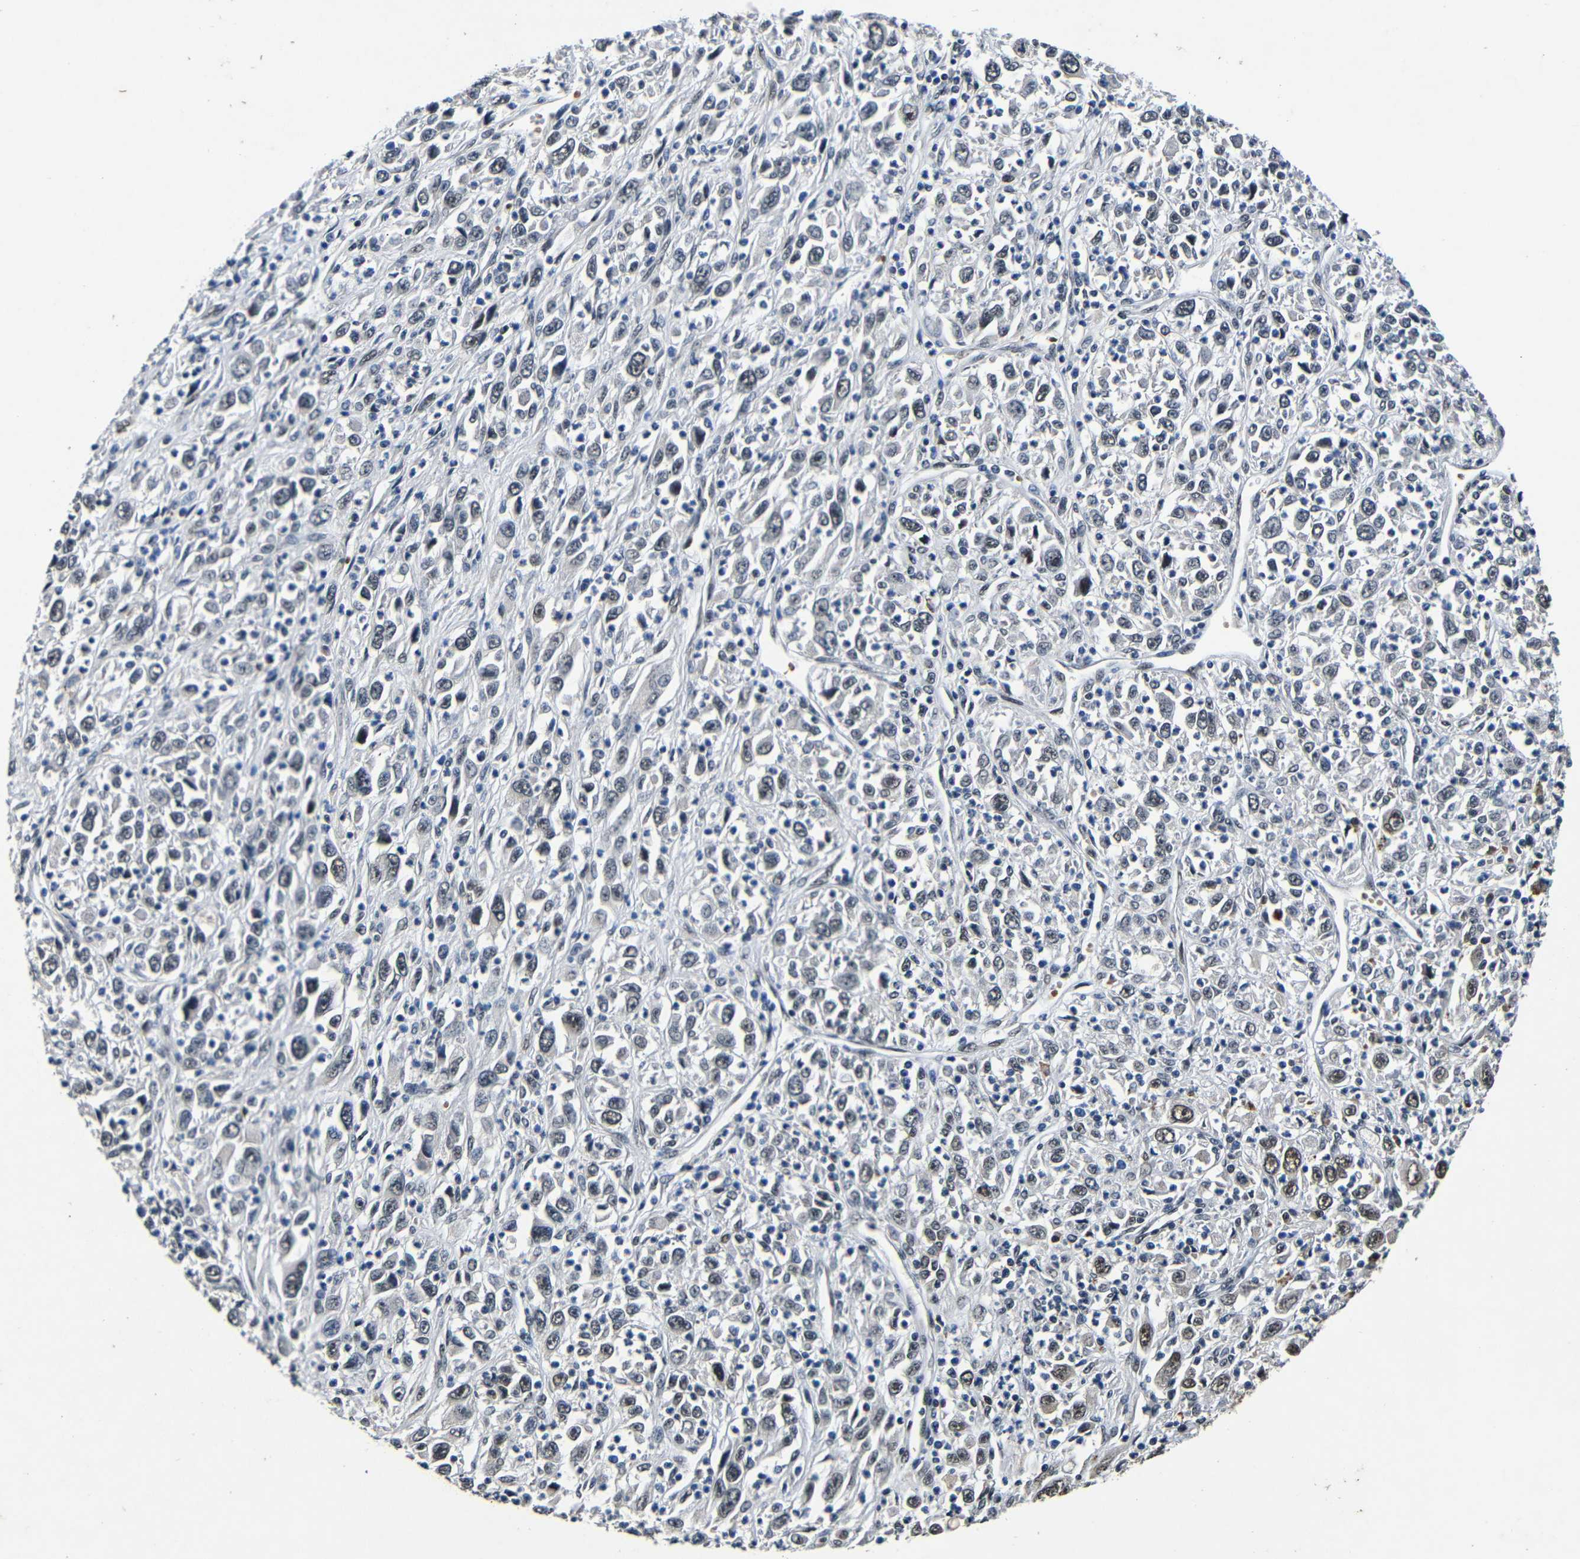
{"staining": {"intensity": "negative", "quantity": "none", "location": "none"}, "tissue": "melanoma", "cell_type": "Tumor cells", "image_type": "cancer", "snomed": [{"axis": "morphology", "description": "Malignant melanoma, Metastatic site"}, {"axis": "topography", "description": "Skin"}], "caption": "Immunohistochemical staining of malignant melanoma (metastatic site) exhibits no significant positivity in tumor cells. Nuclei are stained in blue.", "gene": "FOXD4", "patient": {"sex": "female", "age": 56}}